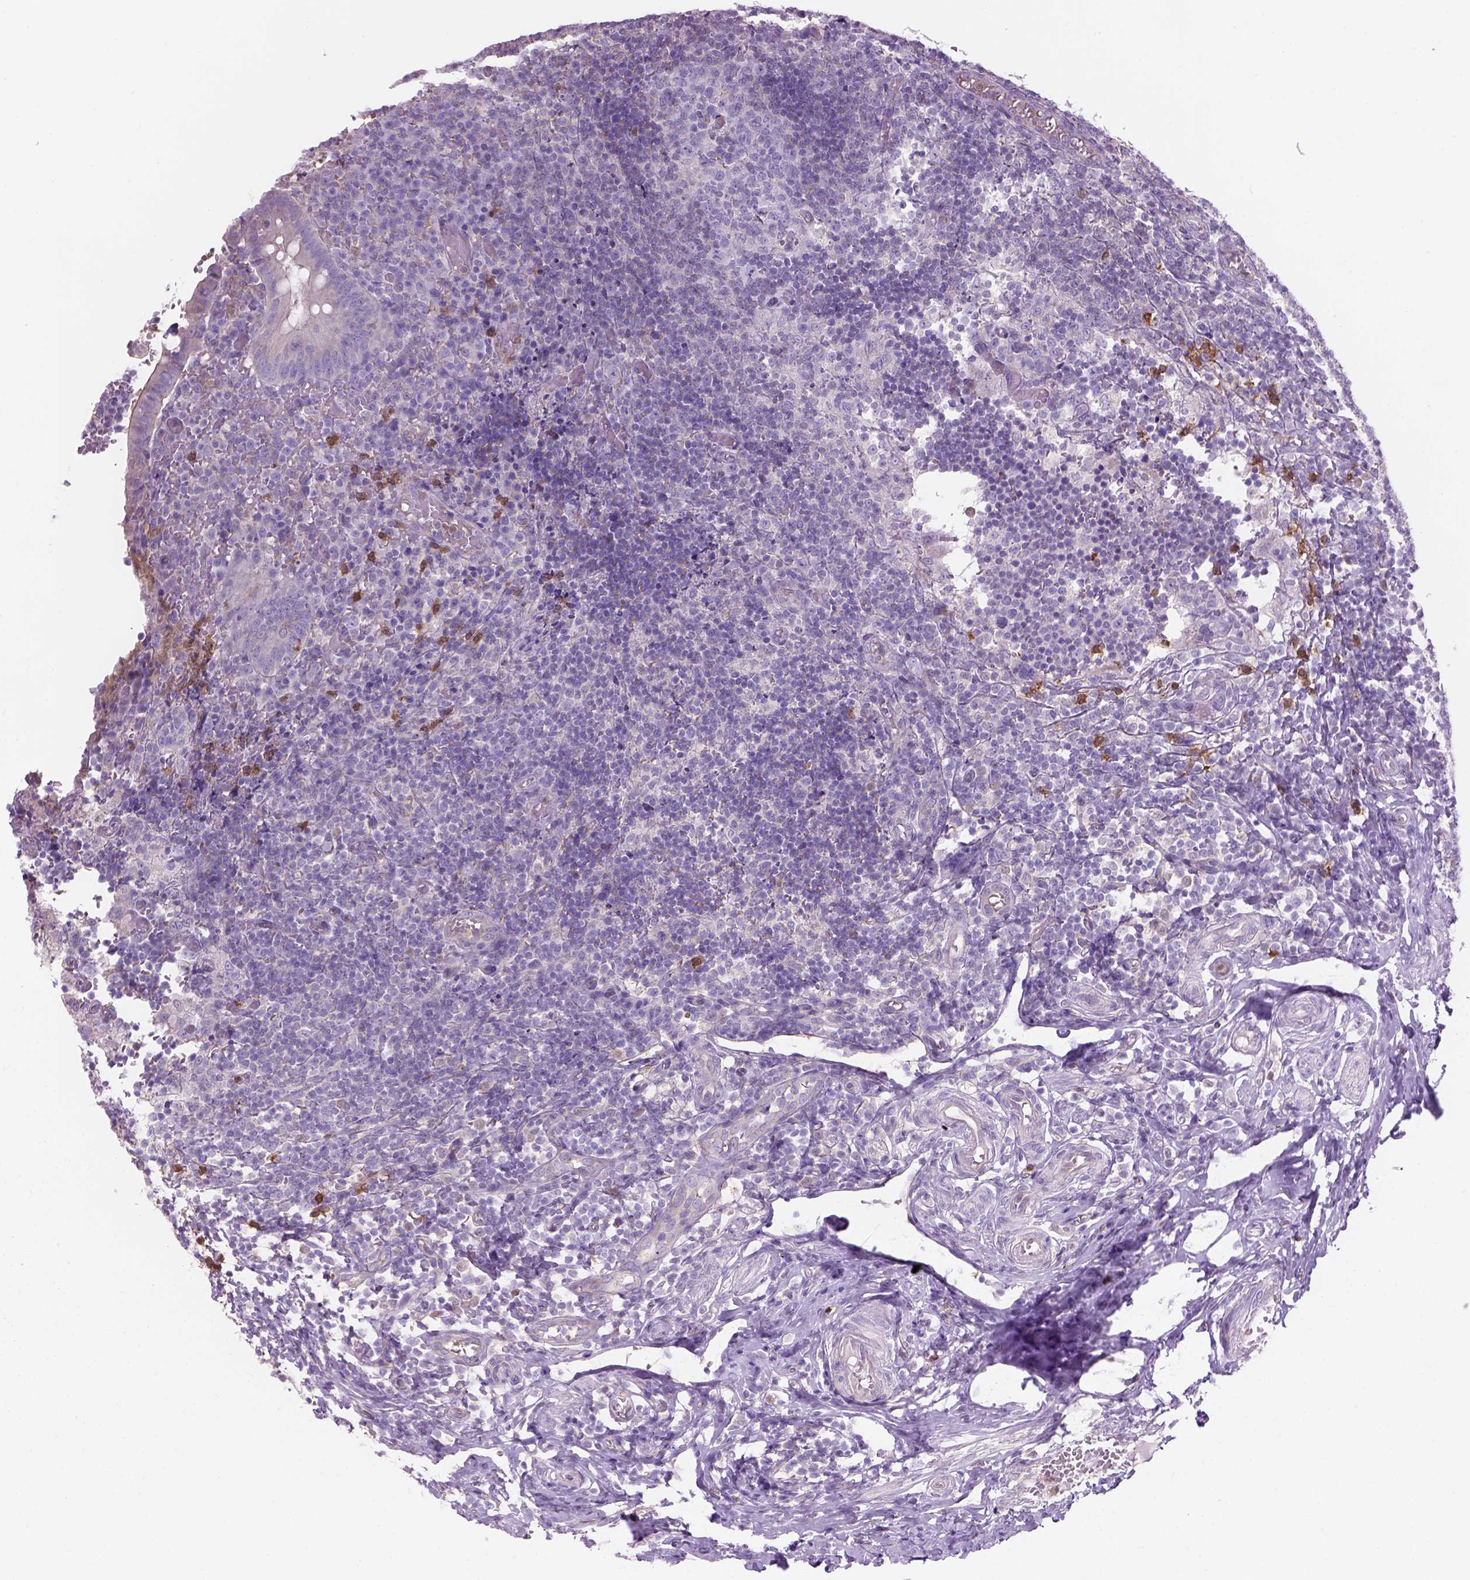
{"staining": {"intensity": "negative", "quantity": "none", "location": "none"}, "tissue": "appendix", "cell_type": "Glandular cells", "image_type": "normal", "snomed": [{"axis": "morphology", "description": "Normal tissue, NOS"}, {"axis": "topography", "description": "Appendix"}], "caption": "High magnification brightfield microscopy of normal appendix stained with DAB (3,3'-diaminobenzidine) (brown) and counterstained with hematoxylin (blue): glandular cells show no significant positivity. The staining is performed using DAB brown chromogen with nuclei counter-stained in using hematoxylin.", "gene": "CD84", "patient": {"sex": "male", "age": 18}}